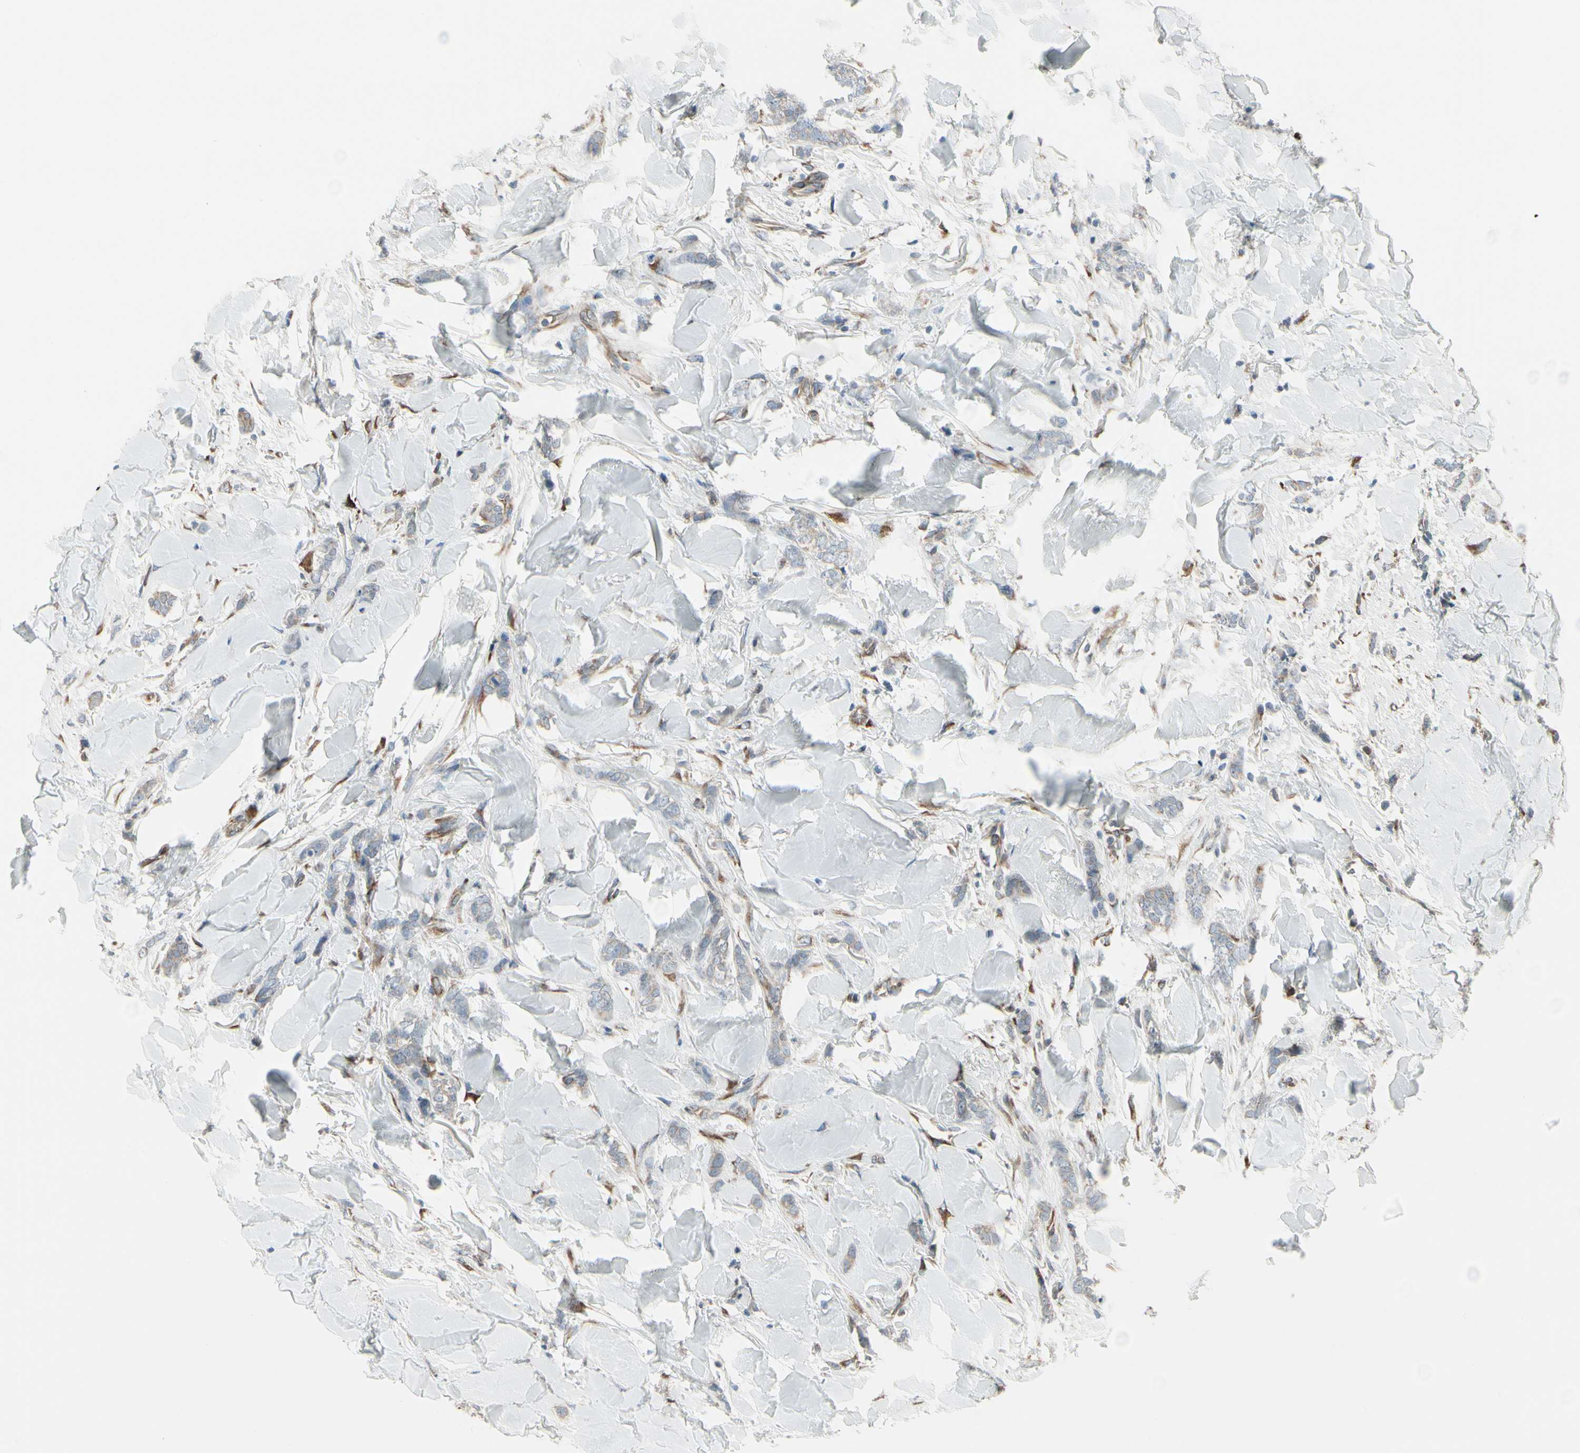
{"staining": {"intensity": "weak", "quantity": ">75%", "location": "cytoplasmic/membranous"}, "tissue": "breast cancer", "cell_type": "Tumor cells", "image_type": "cancer", "snomed": [{"axis": "morphology", "description": "Lobular carcinoma"}, {"axis": "topography", "description": "Skin"}, {"axis": "topography", "description": "Breast"}], "caption": "Immunohistochemistry (IHC) (DAB (3,3'-diaminobenzidine)) staining of human lobular carcinoma (breast) reveals weak cytoplasmic/membranous protein expression in about >75% of tumor cells.", "gene": "FNDC3A", "patient": {"sex": "female", "age": 46}}